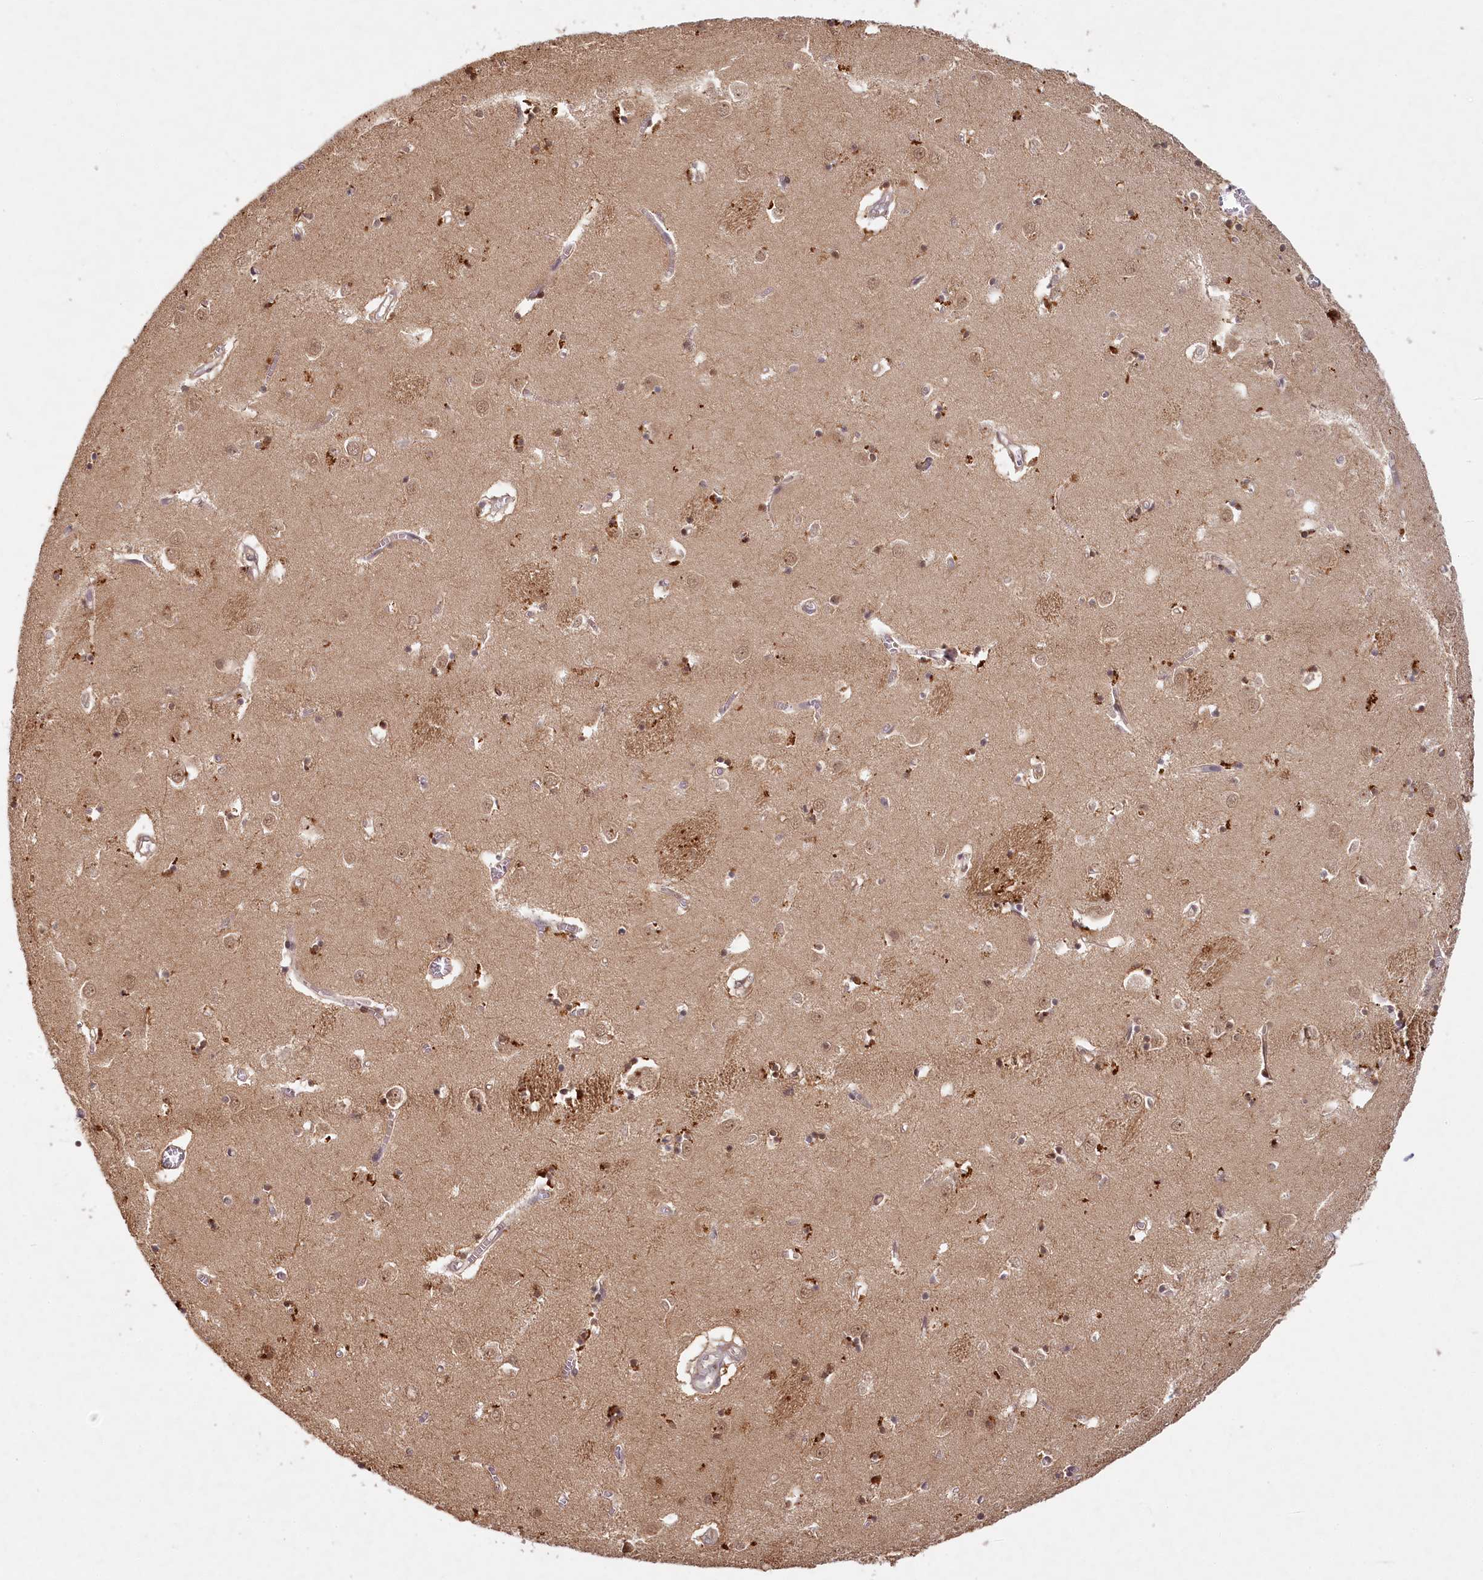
{"staining": {"intensity": "moderate", "quantity": "<25%", "location": "cytoplasmic/membranous,nuclear"}, "tissue": "caudate", "cell_type": "Glial cells", "image_type": "normal", "snomed": [{"axis": "morphology", "description": "Normal tissue, NOS"}, {"axis": "topography", "description": "Lateral ventricle wall"}], "caption": "Immunohistochemical staining of unremarkable caudate exhibits moderate cytoplasmic/membranous,nuclear protein positivity in about <25% of glial cells.", "gene": "WAPL", "patient": {"sex": "male", "age": 70}}